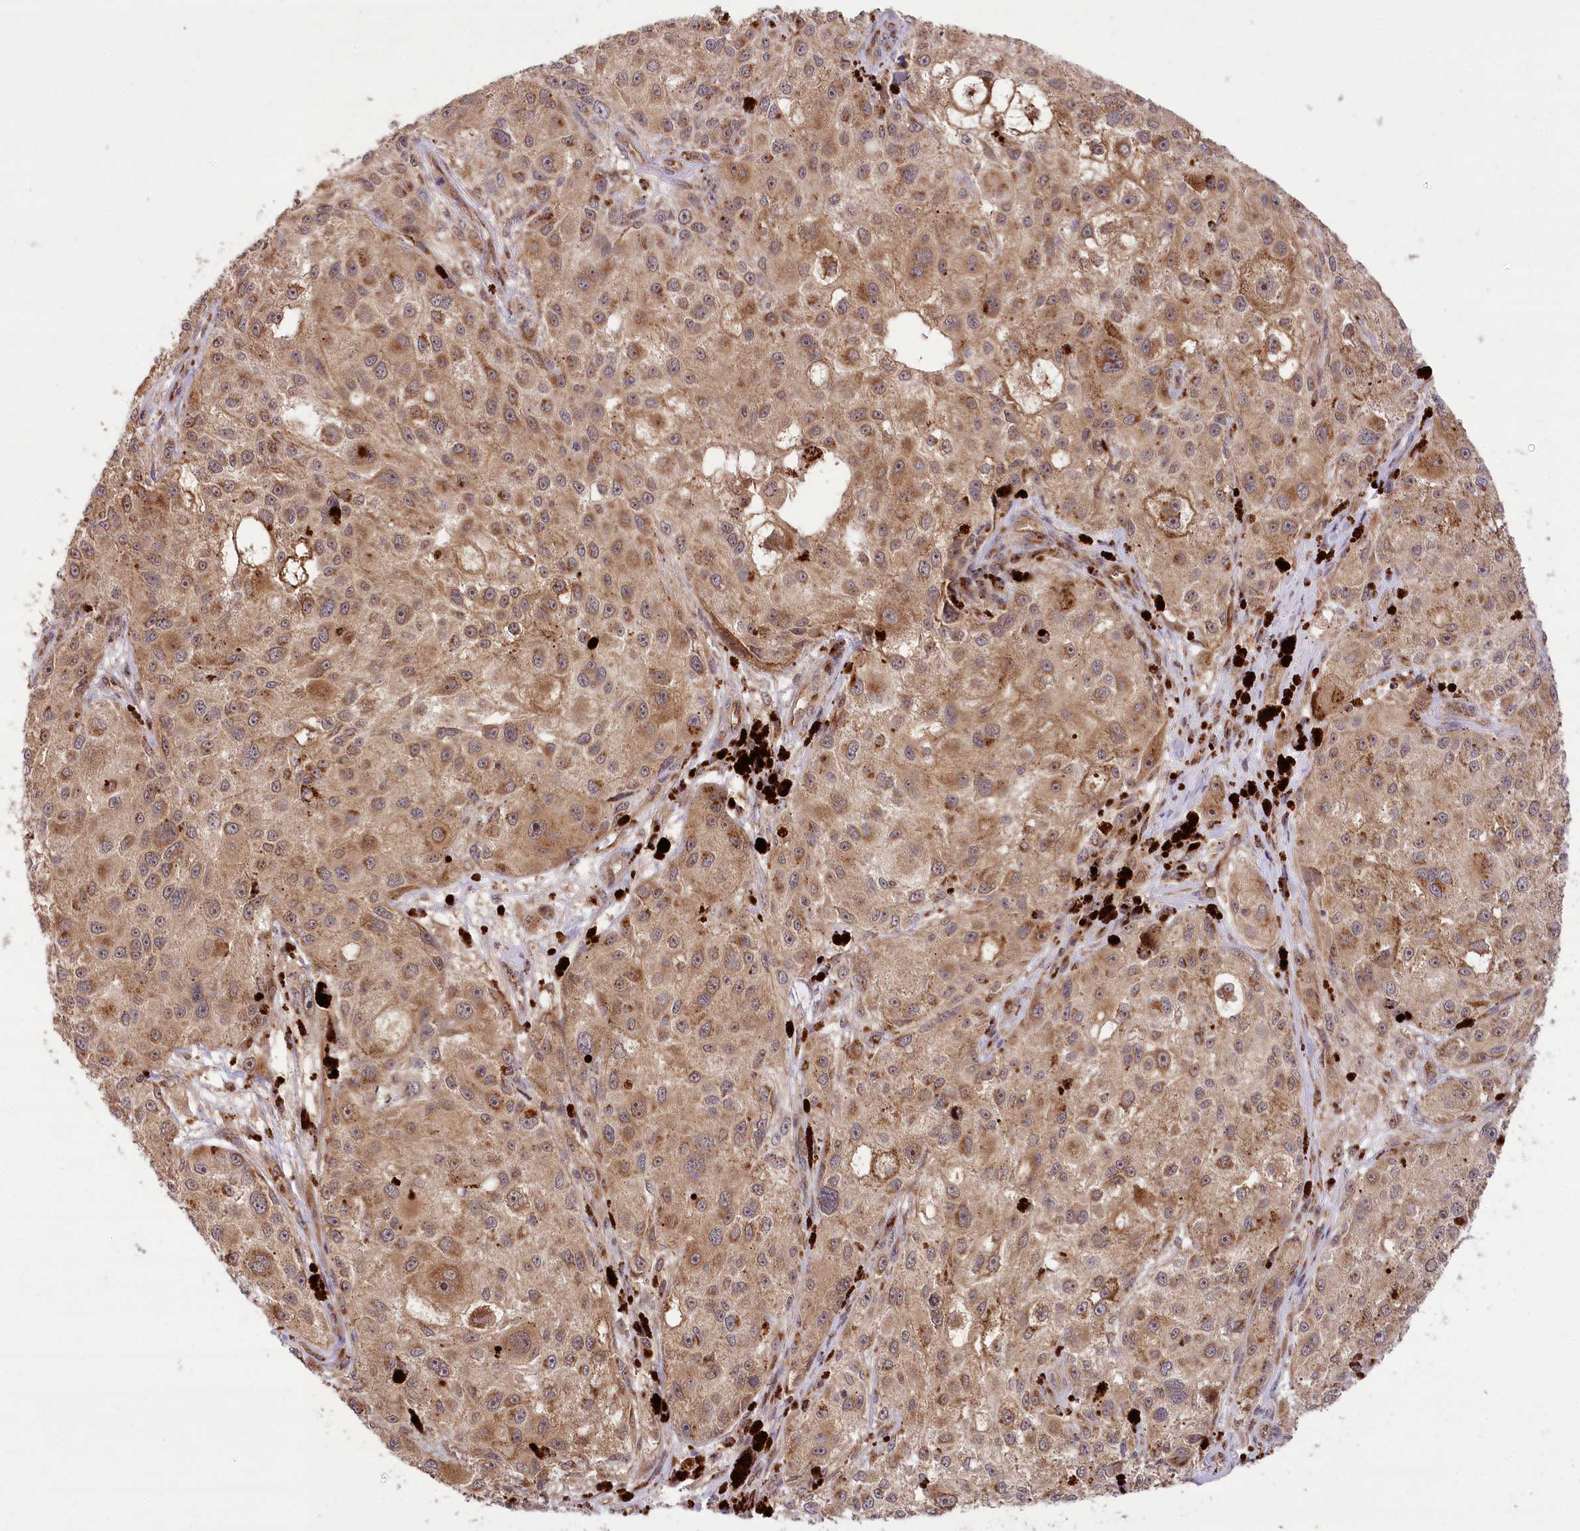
{"staining": {"intensity": "moderate", "quantity": ">75%", "location": "cytoplasmic/membranous"}, "tissue": "melanoma", "cell_type": "Tumor cells", "image_type": "cancer", "snomed": [{"axis": "morphology", "description": "Necrosis, NOS"}, {"axis": "morphology", "description": "Malignant melanoma, NOS"}, {"axis": "topography", "description": "Skin"}], "caption": "Tumor cells show medium levels of moderate cytoplasmic/membranous expression in approximately >75% of cells in melanoma. Using DAB (brown) and hematoxylin (blue) stains, captured at high magnification using brightfield microscopy.", "gene": "CARD19", "patient": {"sex": "female", "age": 87}}